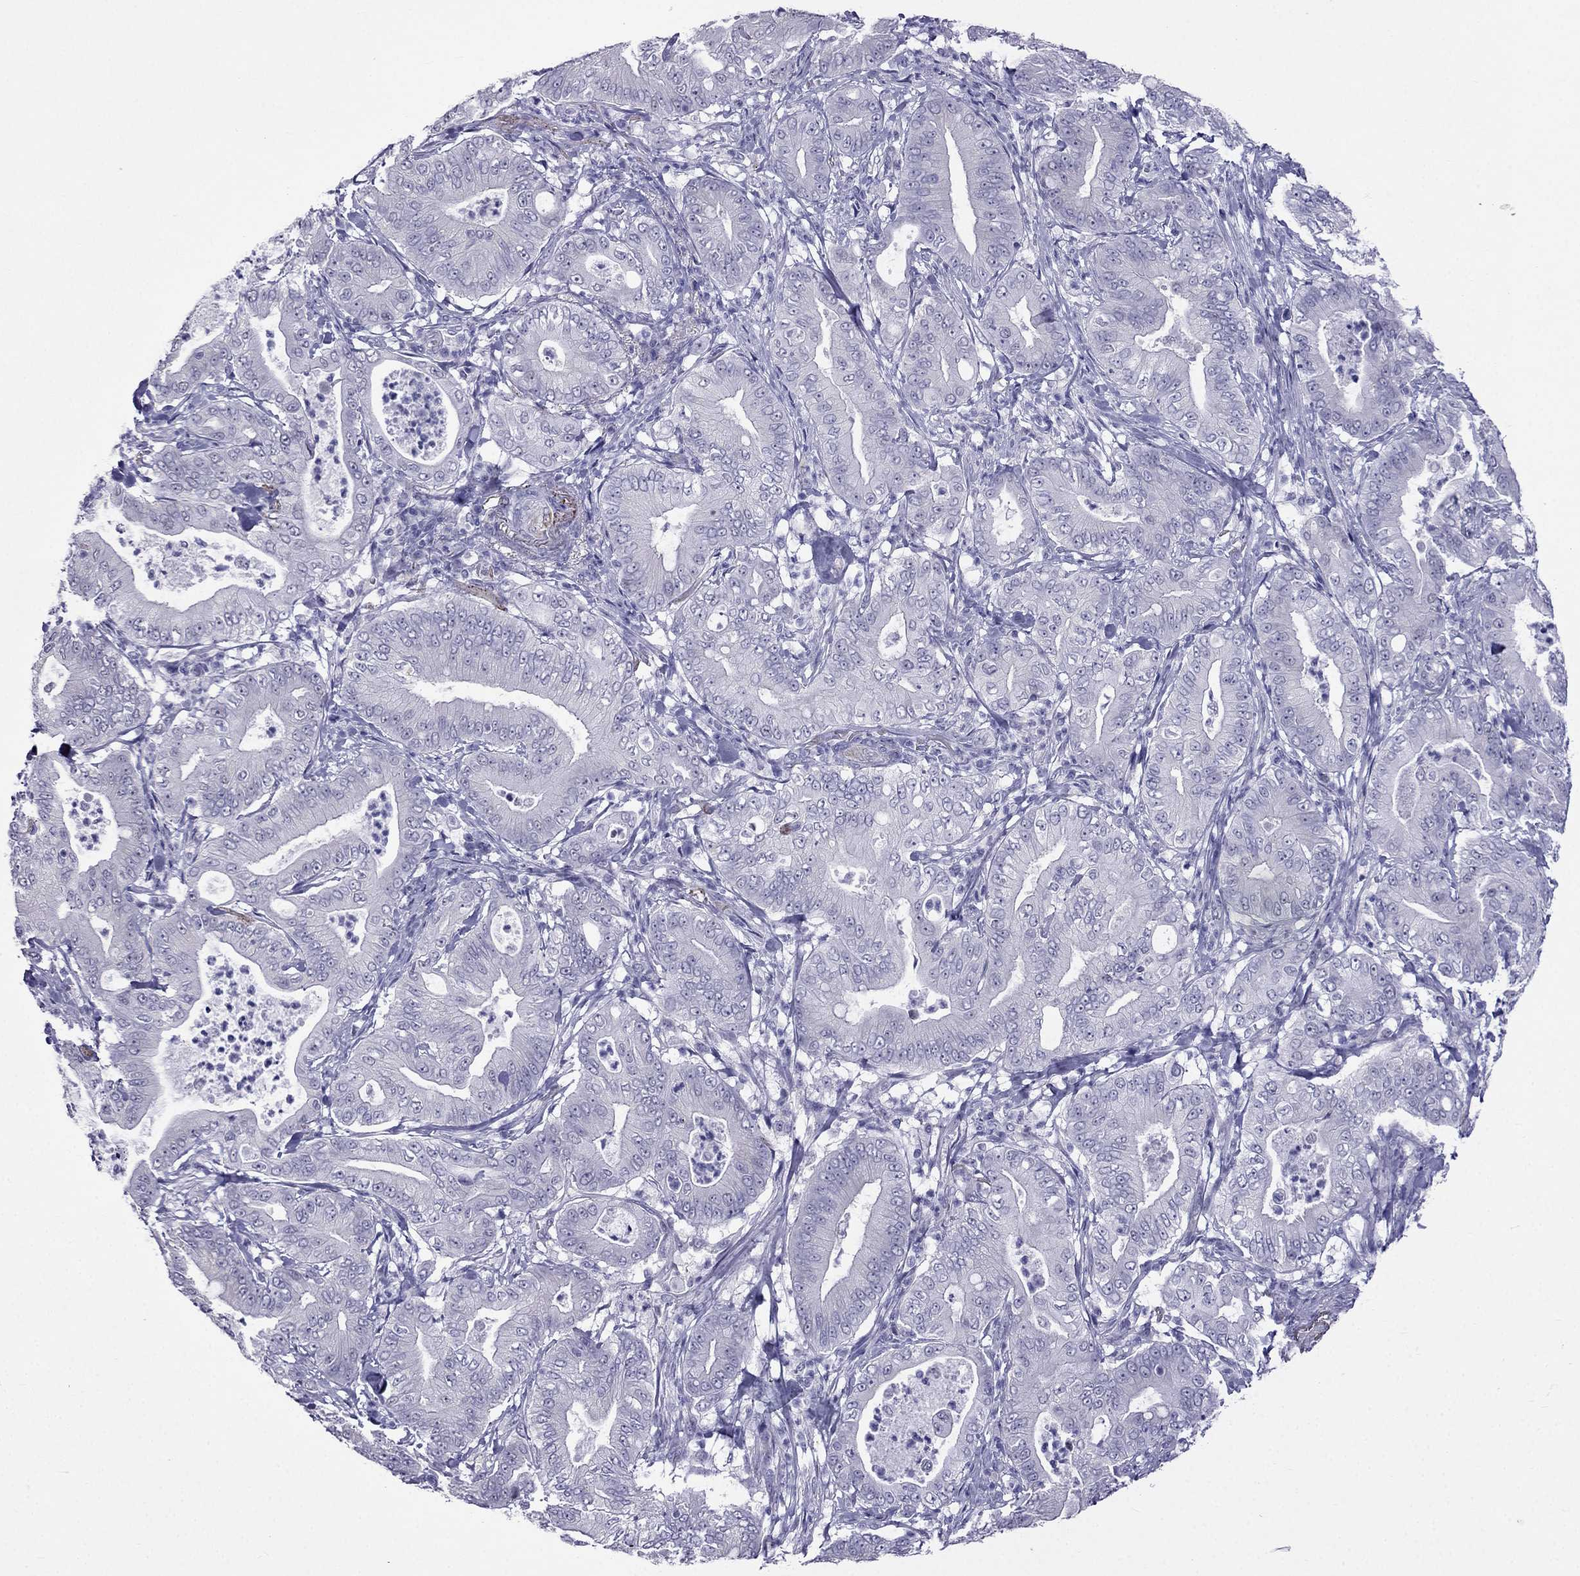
{"staining": {"intensity": "negative", "quantity": "none", "location": "none"}, "tissue": "pancreatic cancer", "cell_type": "Tumor cells", "image_type": "cancer", "snomed": [{"axis": "morphology", "description": "Adenocarcinoma, NOS"}, {"axis": "topography", "description": "Pancreas"}], "caption": "This is an immunohistochemistry micrograph of human pancreatic adenocarcinoma. There is no expression in tumor cells.", "gene": "MGP", "patient": {"sex": "male", "age": 71}}